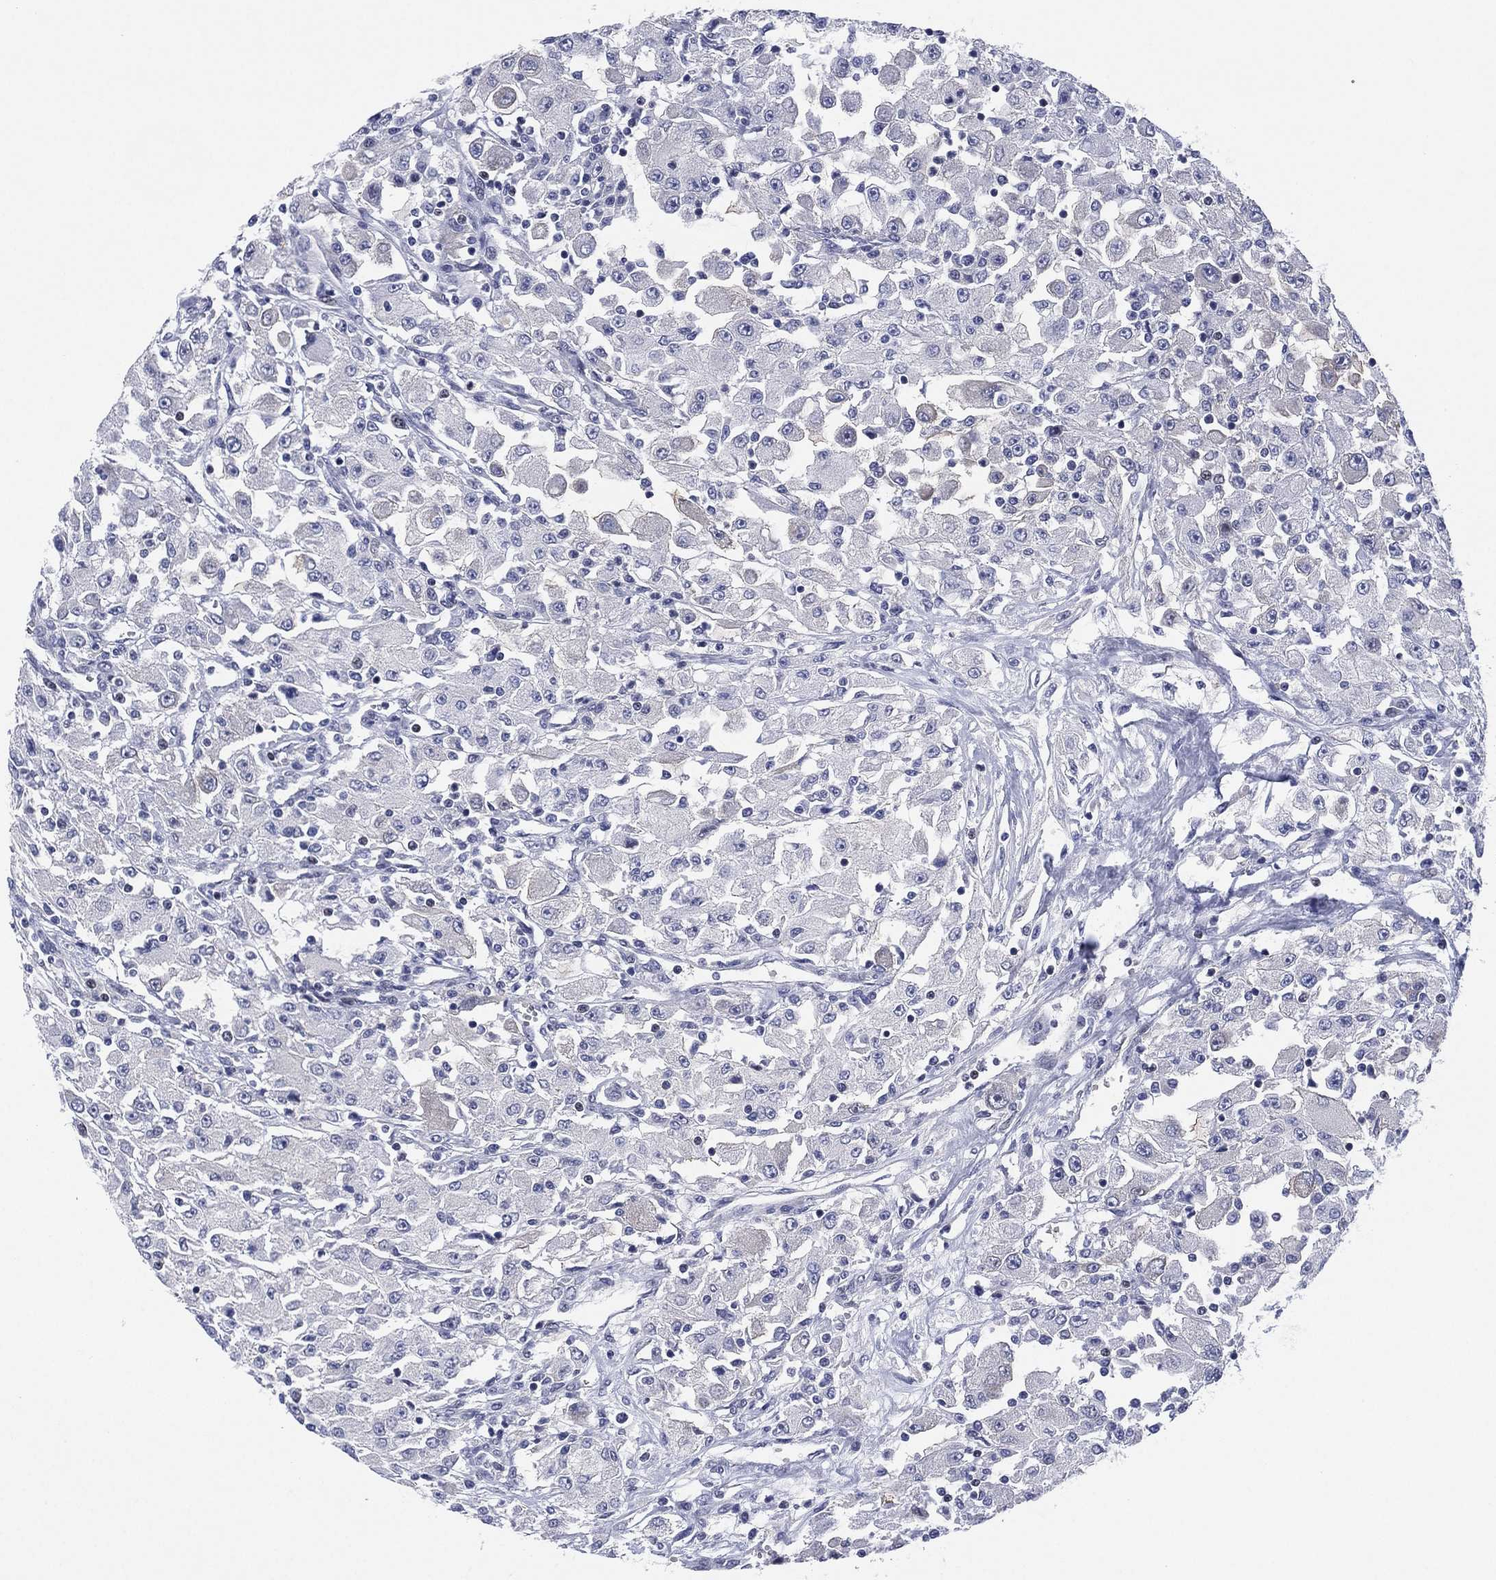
{"staining": {"intensity": "negative", "quantity": "none", "location": "none"}, "tissue": "renal cancer", "cell_type": "Tumor cells", "image_type": "cancer", "snomed": [{"axis": "morphology", "description": "Adenocarcinoma, NOS"}, {"axis": "topography", "description": "Kidney"}], "caption": "Tumor cells are negative for brown protein staining in renal cancer (adenocarcinoma).", "gene": "SLC4A4", "patient": {"sex": "female", "age": 67}}